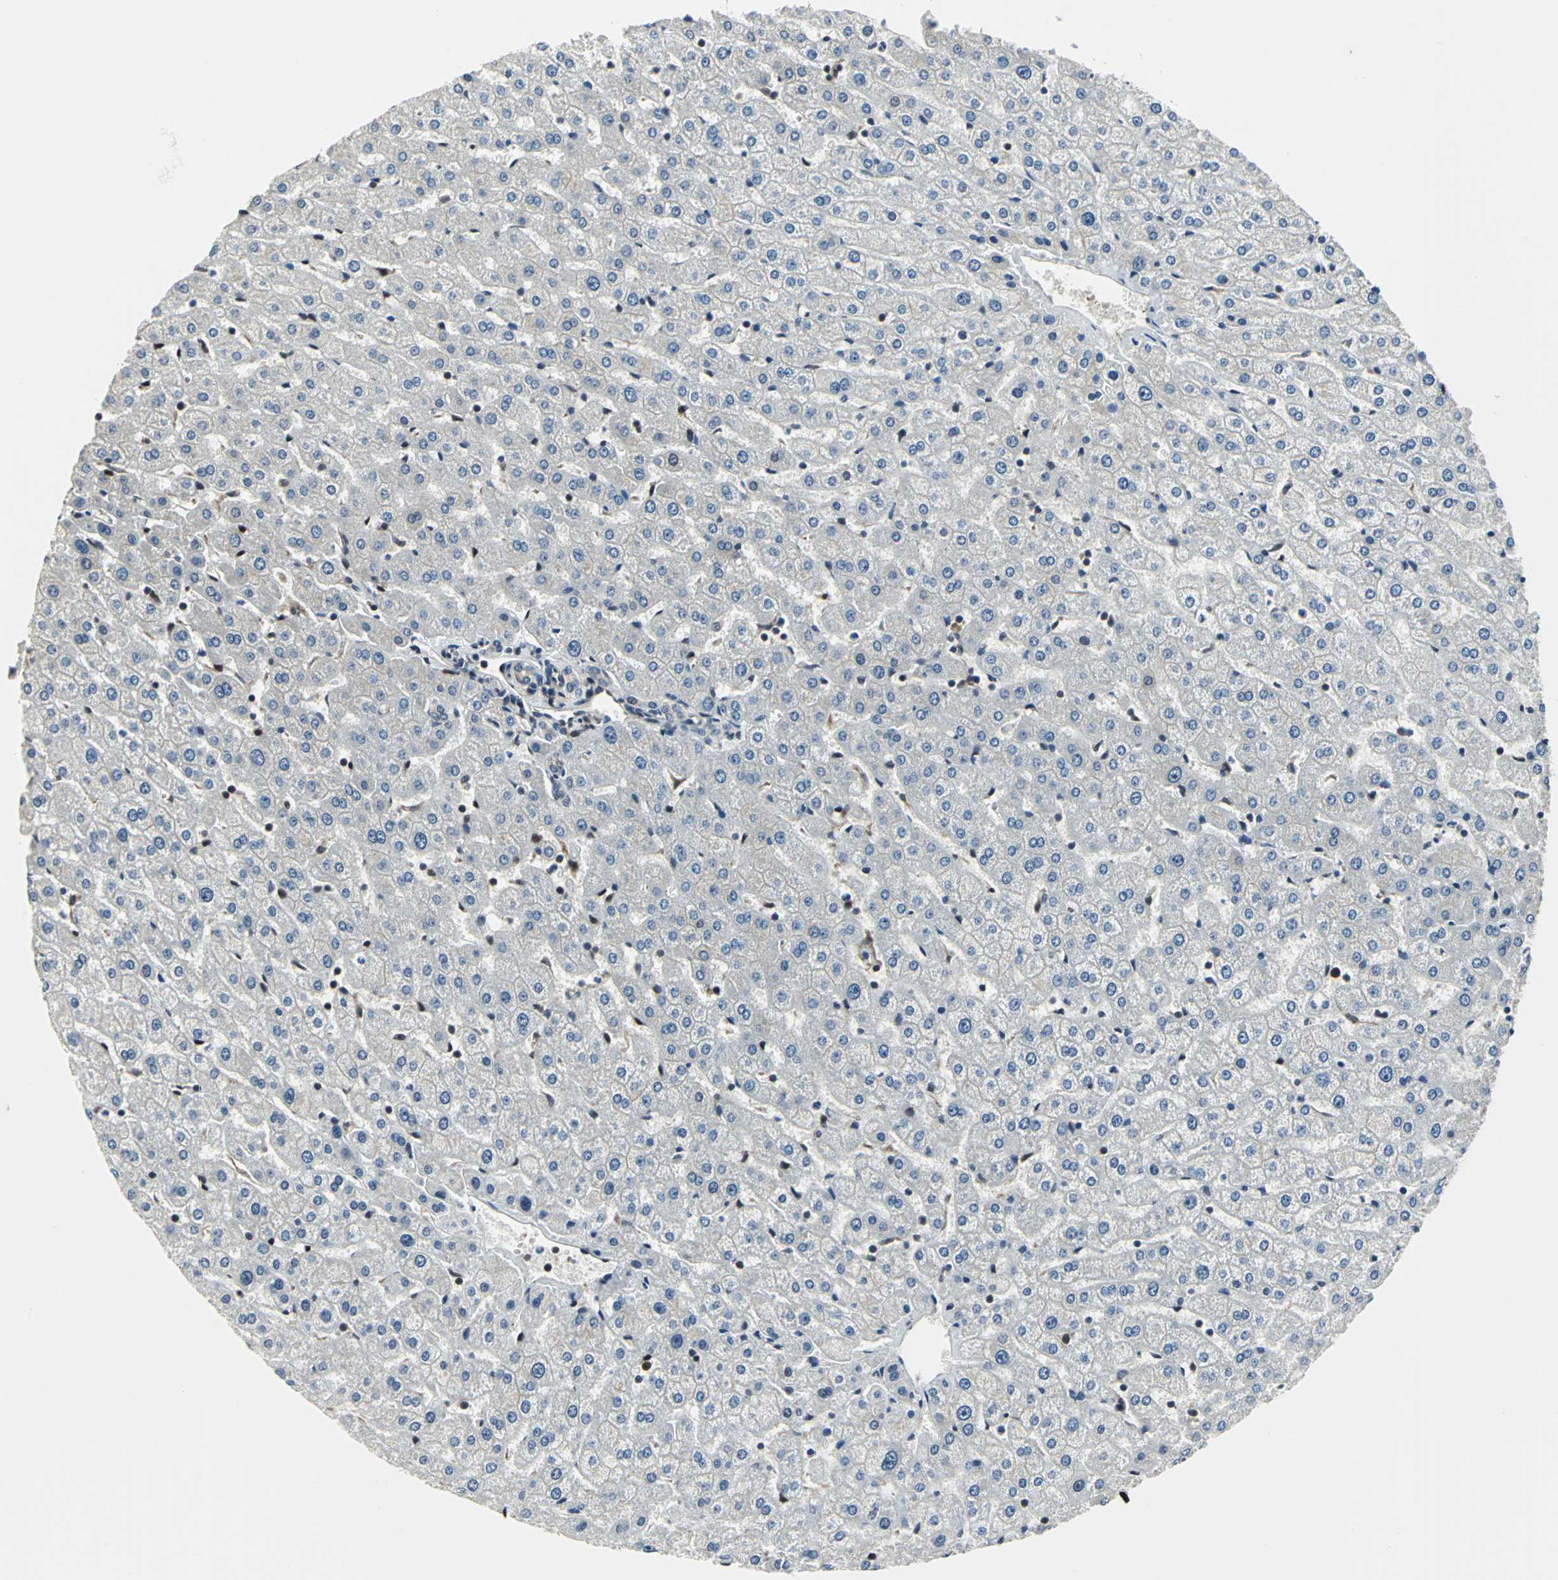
{"staining": {"intensity": "negative", "quantity": "none", "location": "none"}, "tissue": "liver", "cell_type": "Cholangiocytes", "image_type": "normal", "snomed": [{"axis": "morphology", "description": "Normal tissue, NOS"}, {"axis": "morphology", "description": "Fibrosis, NOS"}, {"axis": "topography", "description": "Liver"}], "caption": "Protein analysis of benign liver displays no significant staining in cholangiocytes.", "gene": "POLR3K", "patient": {"sex": "female", "age": 29}}